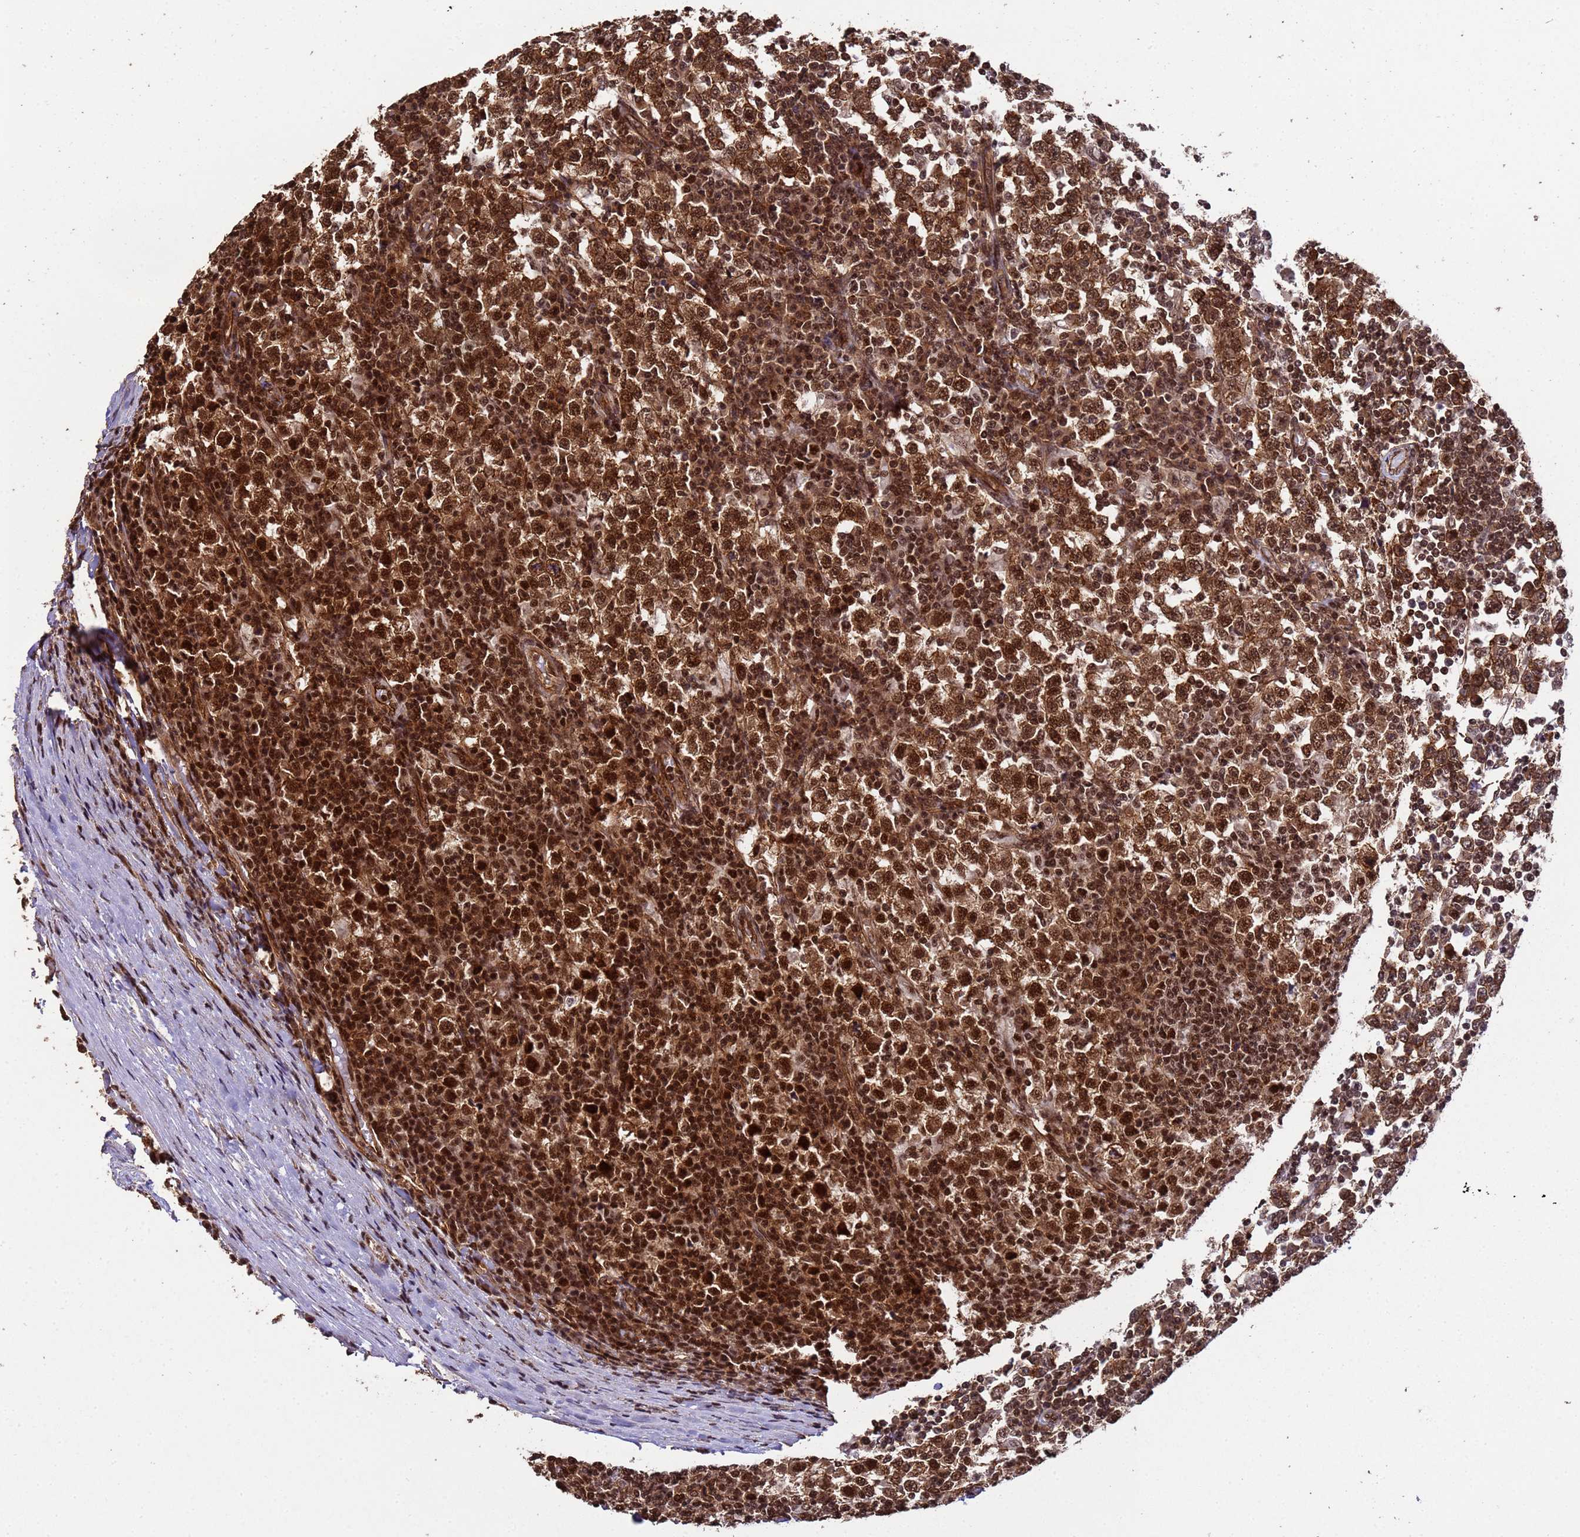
{"staining": {"intensity": "strong", "quantity": ">75%", "location": "cytoplasmic/membranous,nuclear"}, "tissue": "testis cancer", "cell_type": "Tumor cells", "image_type": "cancer", "snomed": [{"axis": "morphology", "description": "Seminoma, NOS"}, {"axis": "topography", "description": "Testis"}], "caption": "Immunohistochemical staining of human testis seminoma demonstrates strong cytoplasmic/membranous and nuclear protein expression in about >75% of tumor cells.", "gene": "SYF2", "patient": {"sex": "male", "age": 65}}